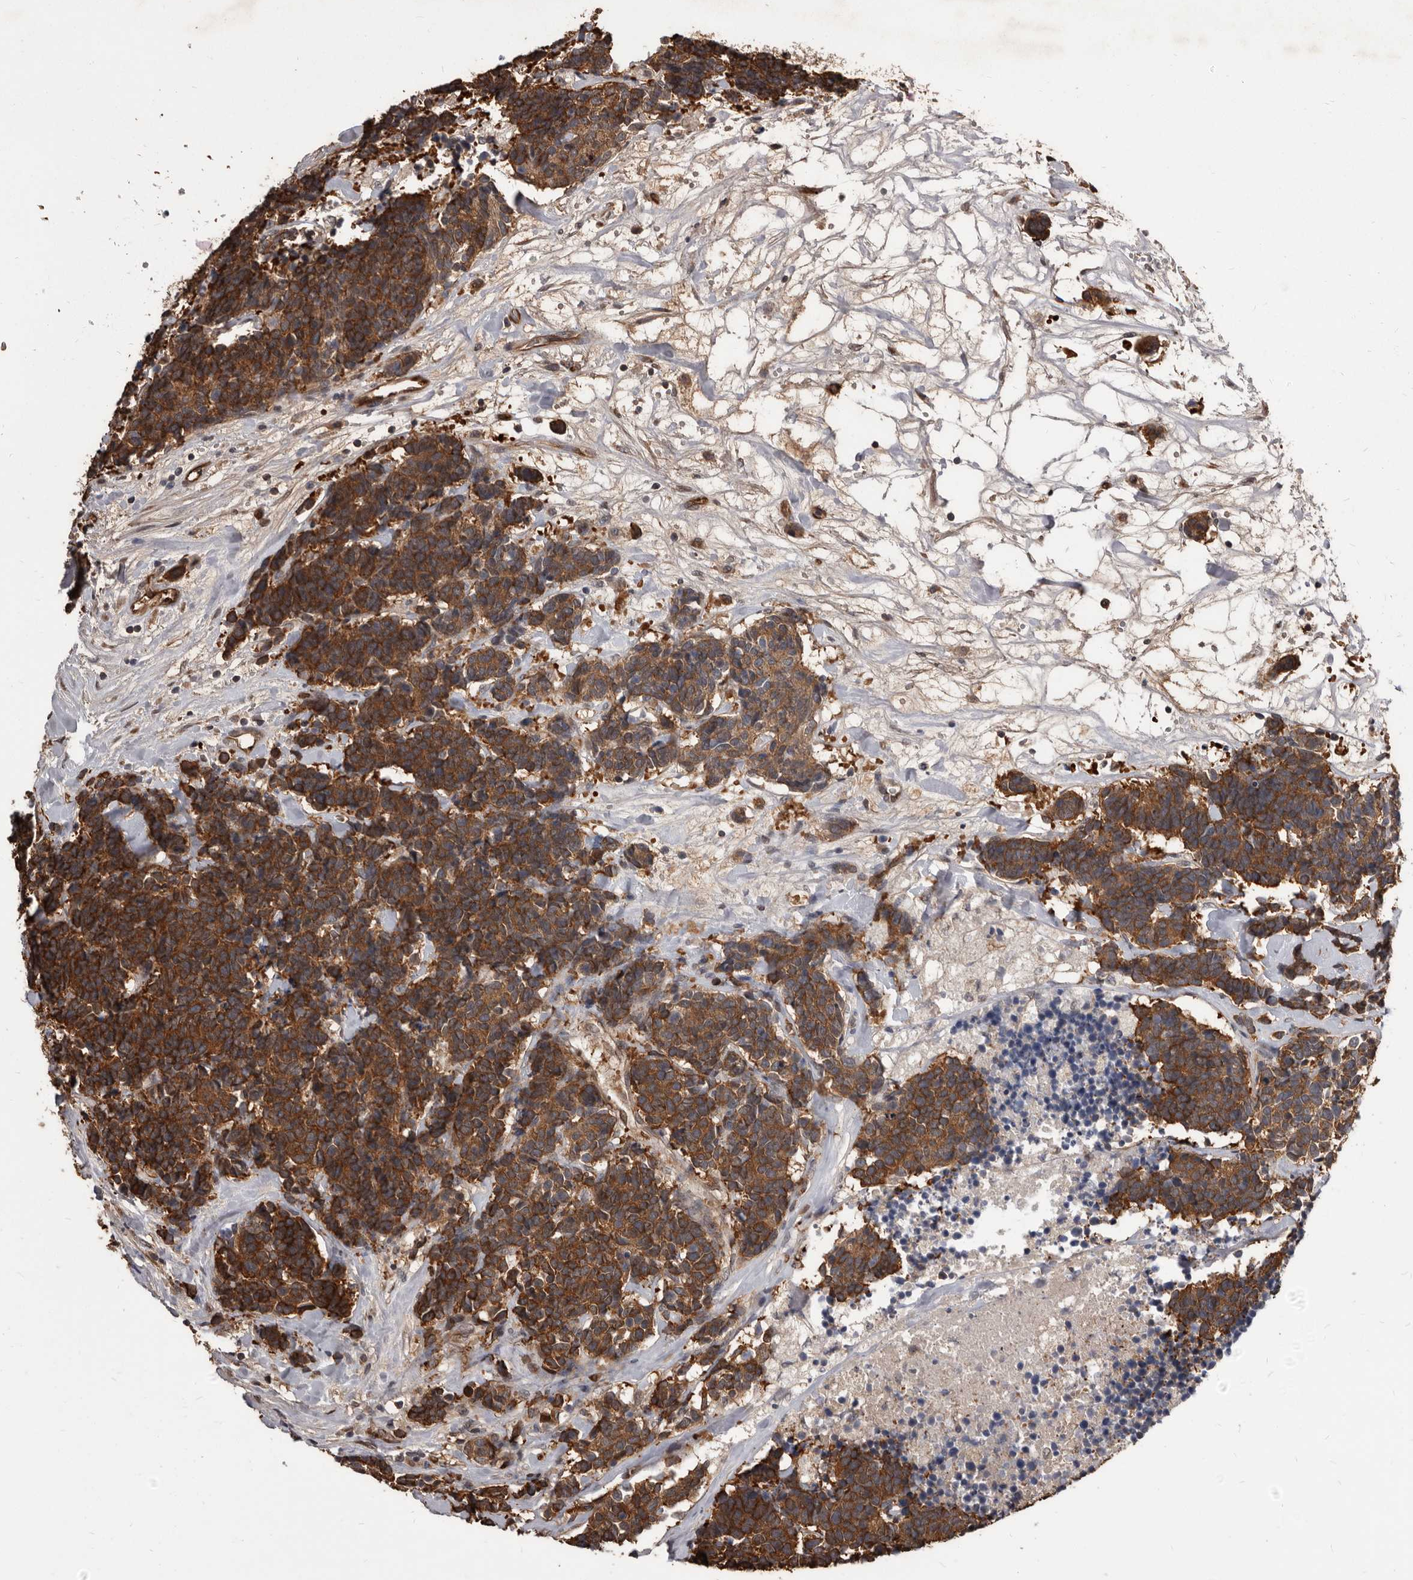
{"staining": {"intensity": "strong", "quantity": ">75%", "location": "cytoplasmic/membranous"}, "tissue": "carcinoid", "cell_type": "Tumor cells", "image_type": "cancer", "snomed": [{"axis": "morphology", "description": "Carcinoma, NOS"}, {"axis": "morphology", "description": "Carcinoid, malignant, NOS"}, {"axis": "topography", "description": "Urinary bladder"}], "caption": "High-power microscopy captured an IHC histopathology image of carcinoma, revealing strong cytoplasmic/membranous staining in about >75% of tumor cells.", "gene": "ADAMTS20", "patient": {"sex": "male", "age": 57}}